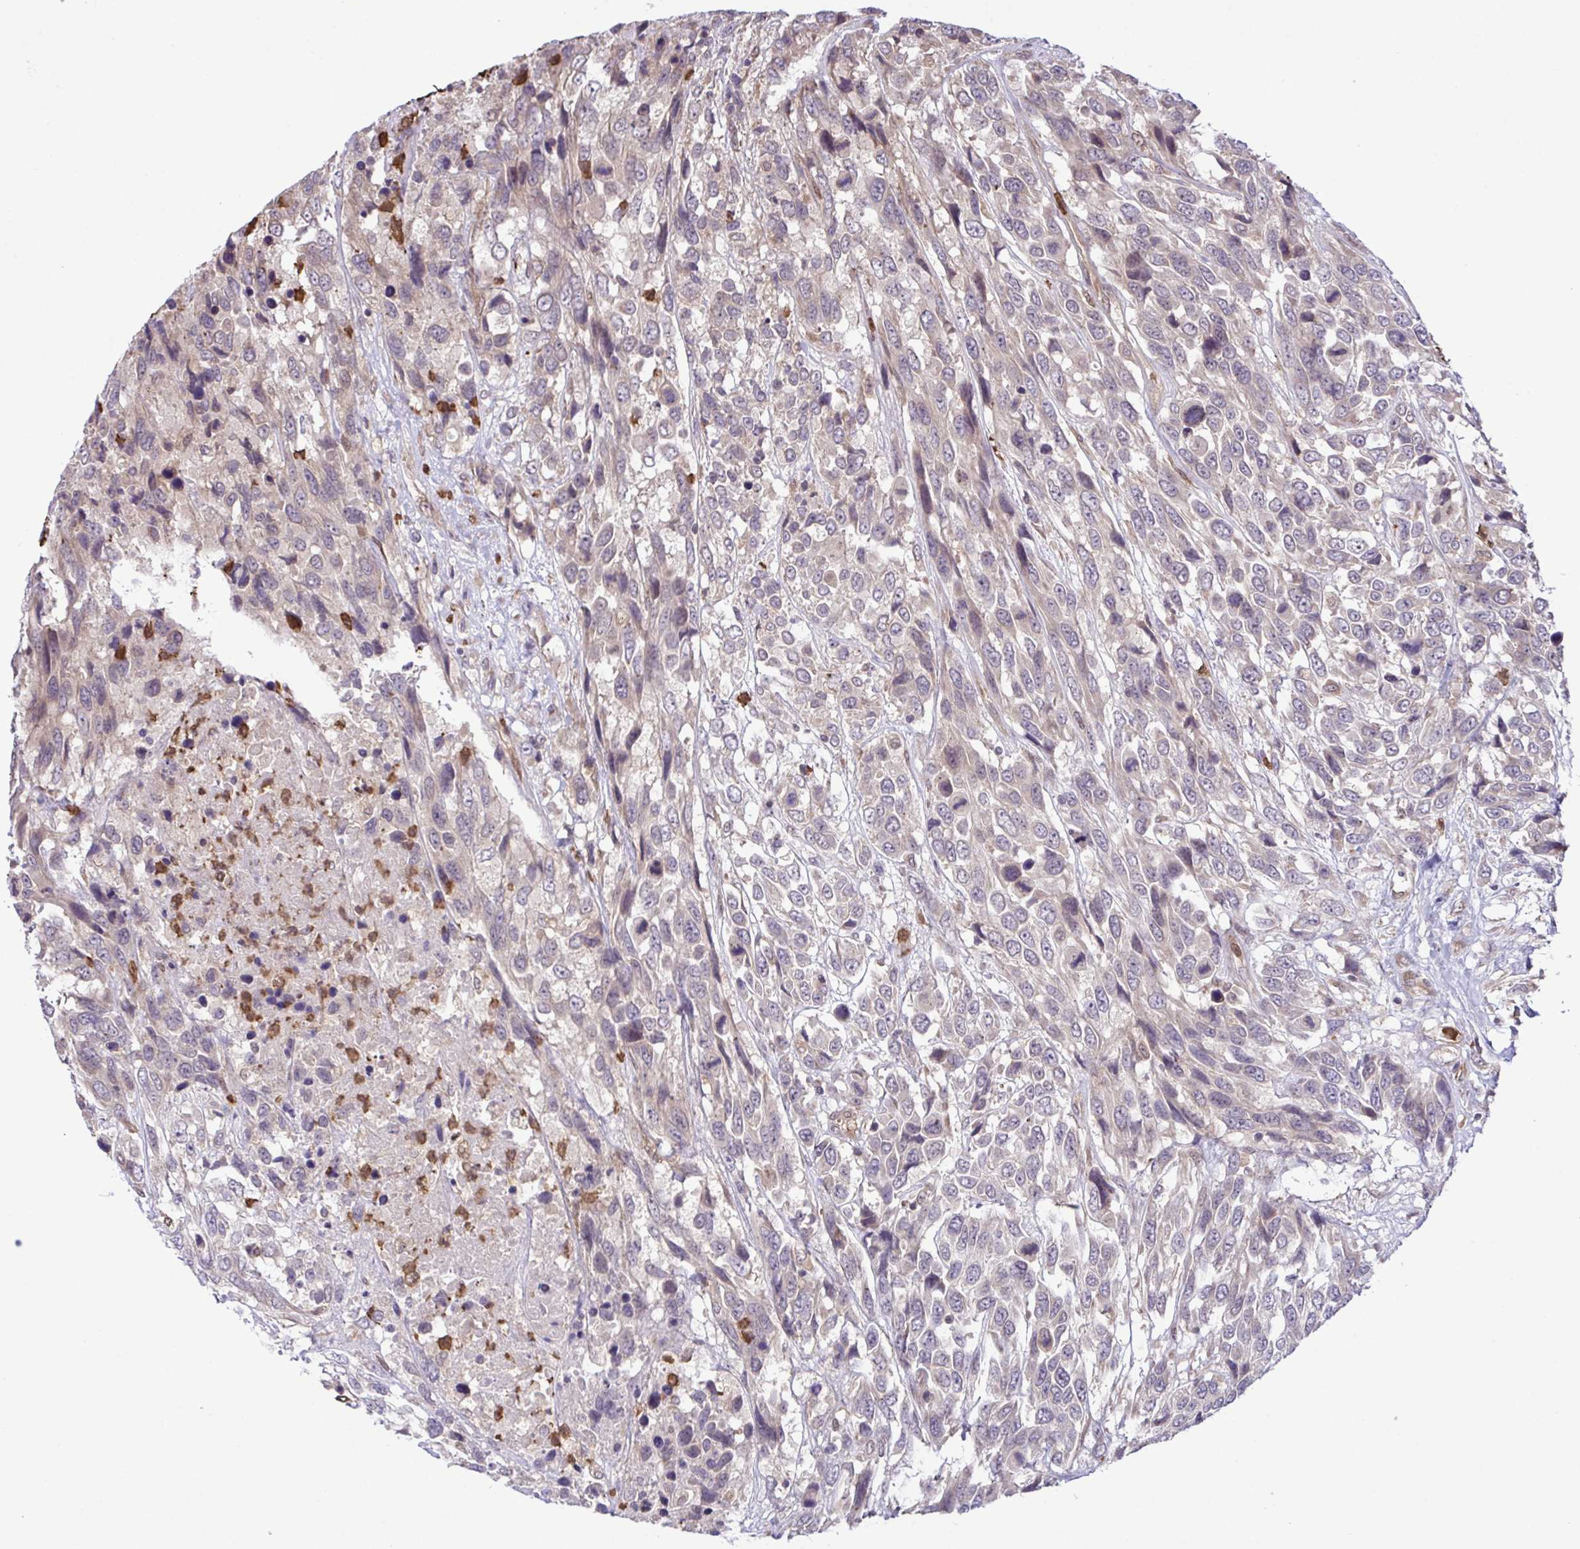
{"staining": {"intensity": "weak", "quantity": "25%-75%", "location": "cytoplasmic/membranous"}, "tissue": "urothelial cancer", "cell_type": "Tumor cells", "image_type": "cancer", "snomed": [{"axis": "morphology", "description": "Urothelial carcinoma, High grade"}, {"axis": "topography", "description": "Urinary bladder"}], "caption": "Immunohistochemical staining of high-grade urothelial carcinoma shows weak cytoplasmic/membranous protein positivity in about 25%-75% of tumor cells.", "gene": "CMPK1", "patient": {"sex": "female", "age": 70}}